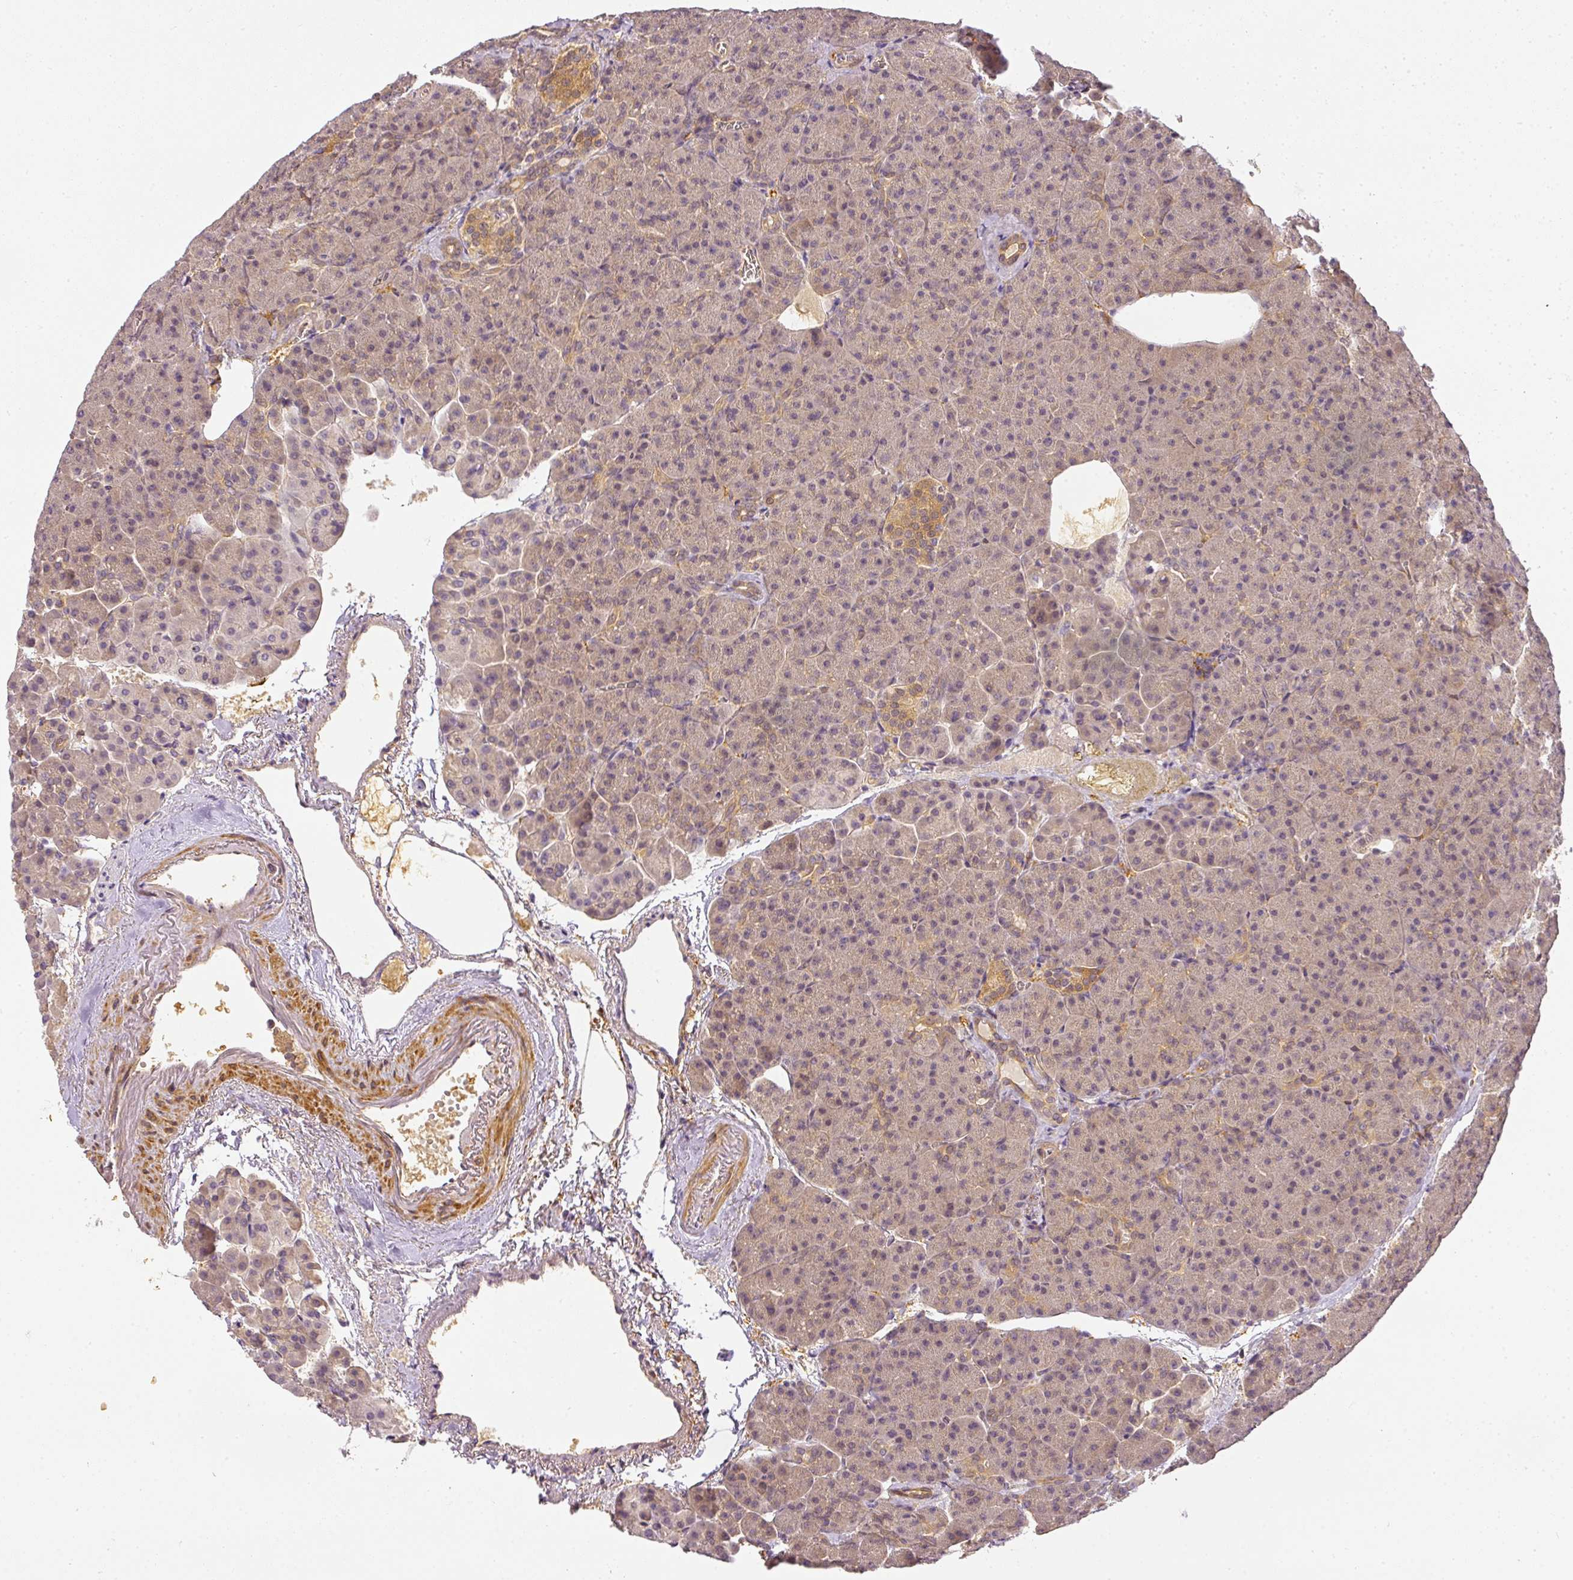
{"staining": {"intensity": "weak", "quantity": "25%-75%", "location": "cytoplasmic/membranous"}, "tissue": "pancreas", "cell_type": "Exocrine glandular cells", "image_type": "normal", "snomed": [{"axis": "morphology", "description": "Normal tissue, NOS"}, {"axis": "topography", "description": "Pancreas"}], "caption": "About 25%-75% of exocrine glandular cells in benign human pancreas show weak cytoplasmic/membranous protein staining as visualized by brown immunohistochemical staining.", "gene": "ADH5", "patient": {"sex": "female", "age": 74}}